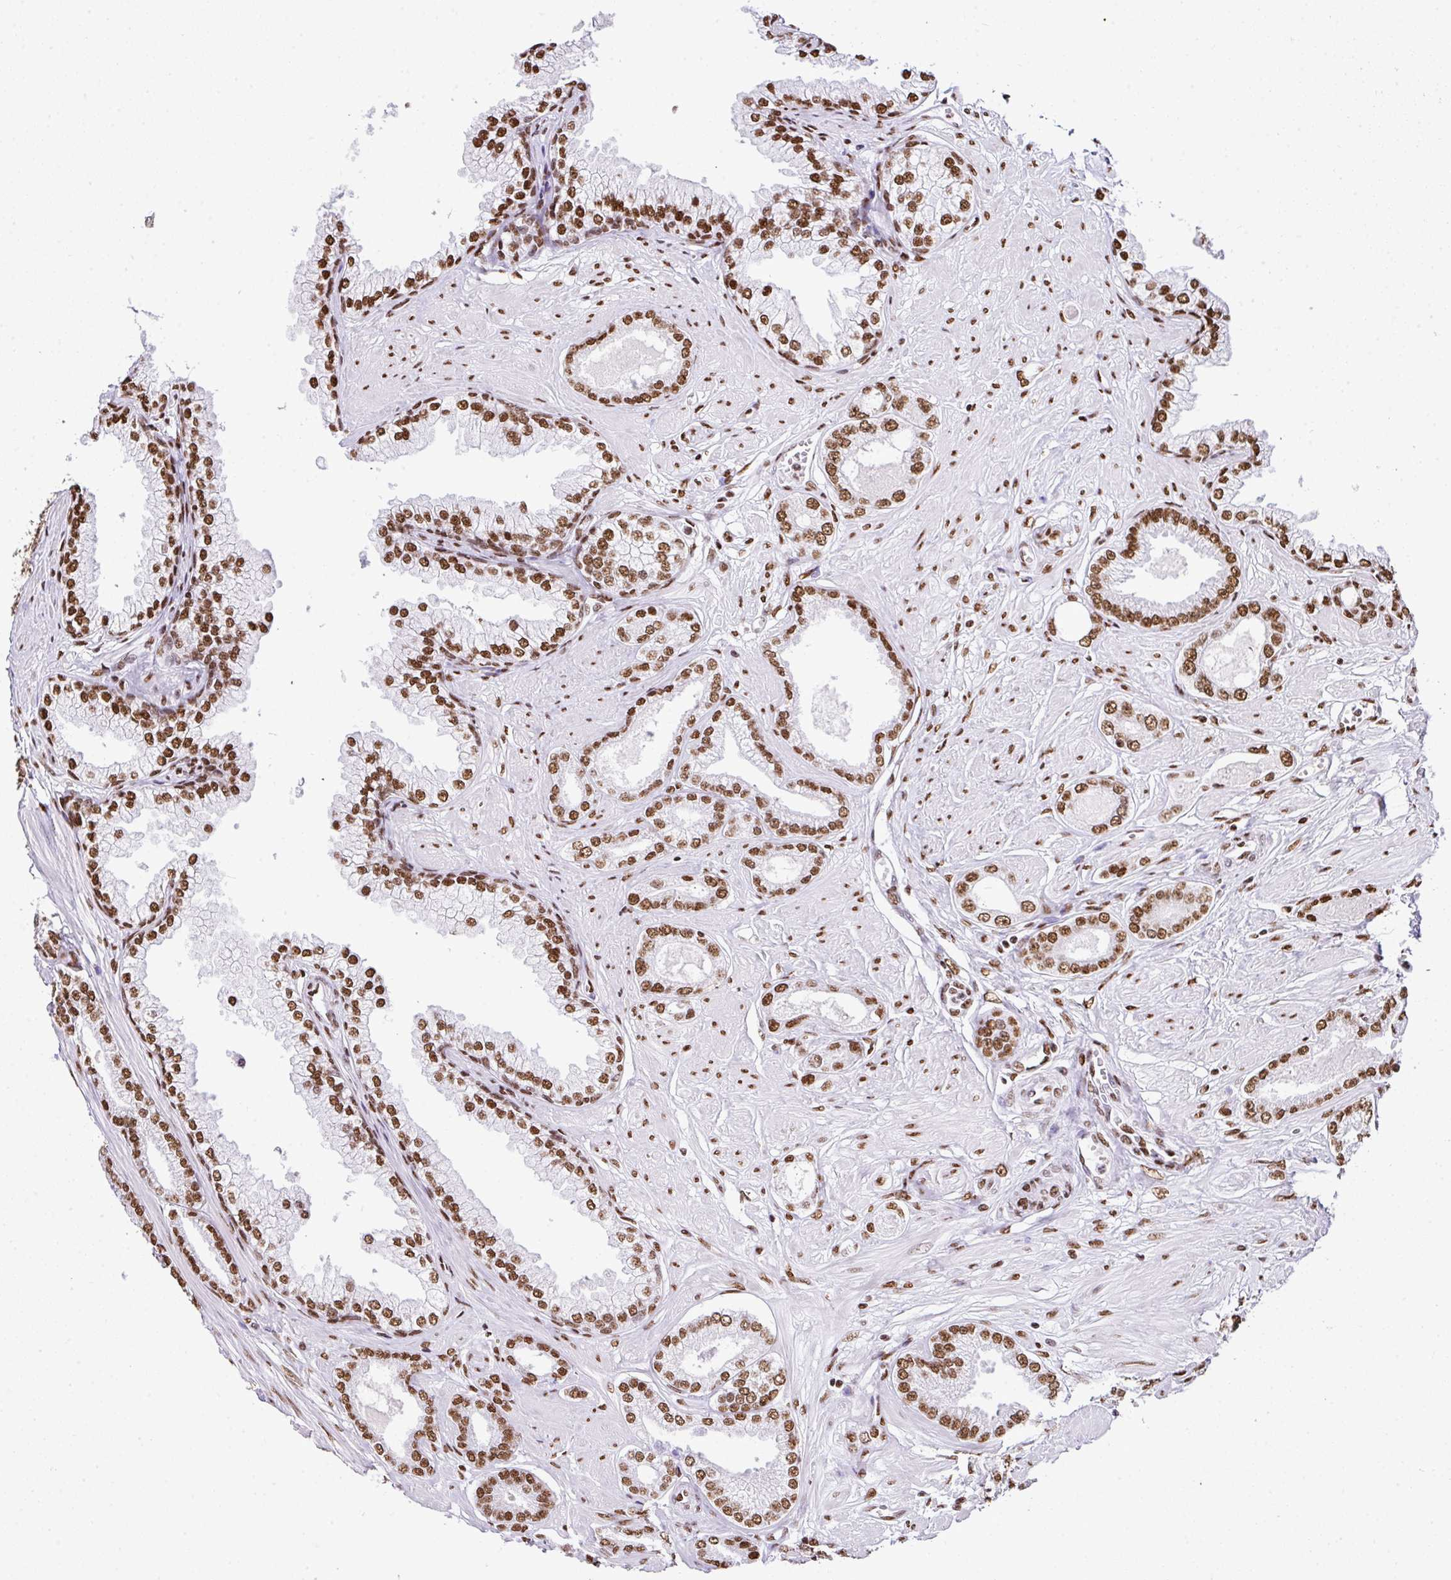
{"staining": {"intensity": "moderate", "quantity": ">75%", "location": "nuclear"}, "tissue": "prostate cancer", "cell_type": "Tumor cells", "image_type": "cancer", "snomed": [{"axis": "morphology", "description": "Adenocarcinoma, Low grade"}, {"axis": "topography", "description": "Prostate"}], "caption": "Prostate cancer was stained to show a protein in brown. There is medium levels of moderate nuclear staining in about >75% of tumor cells.", "gene": "RARG", "patient": {"sex": "male", "age": 60}}